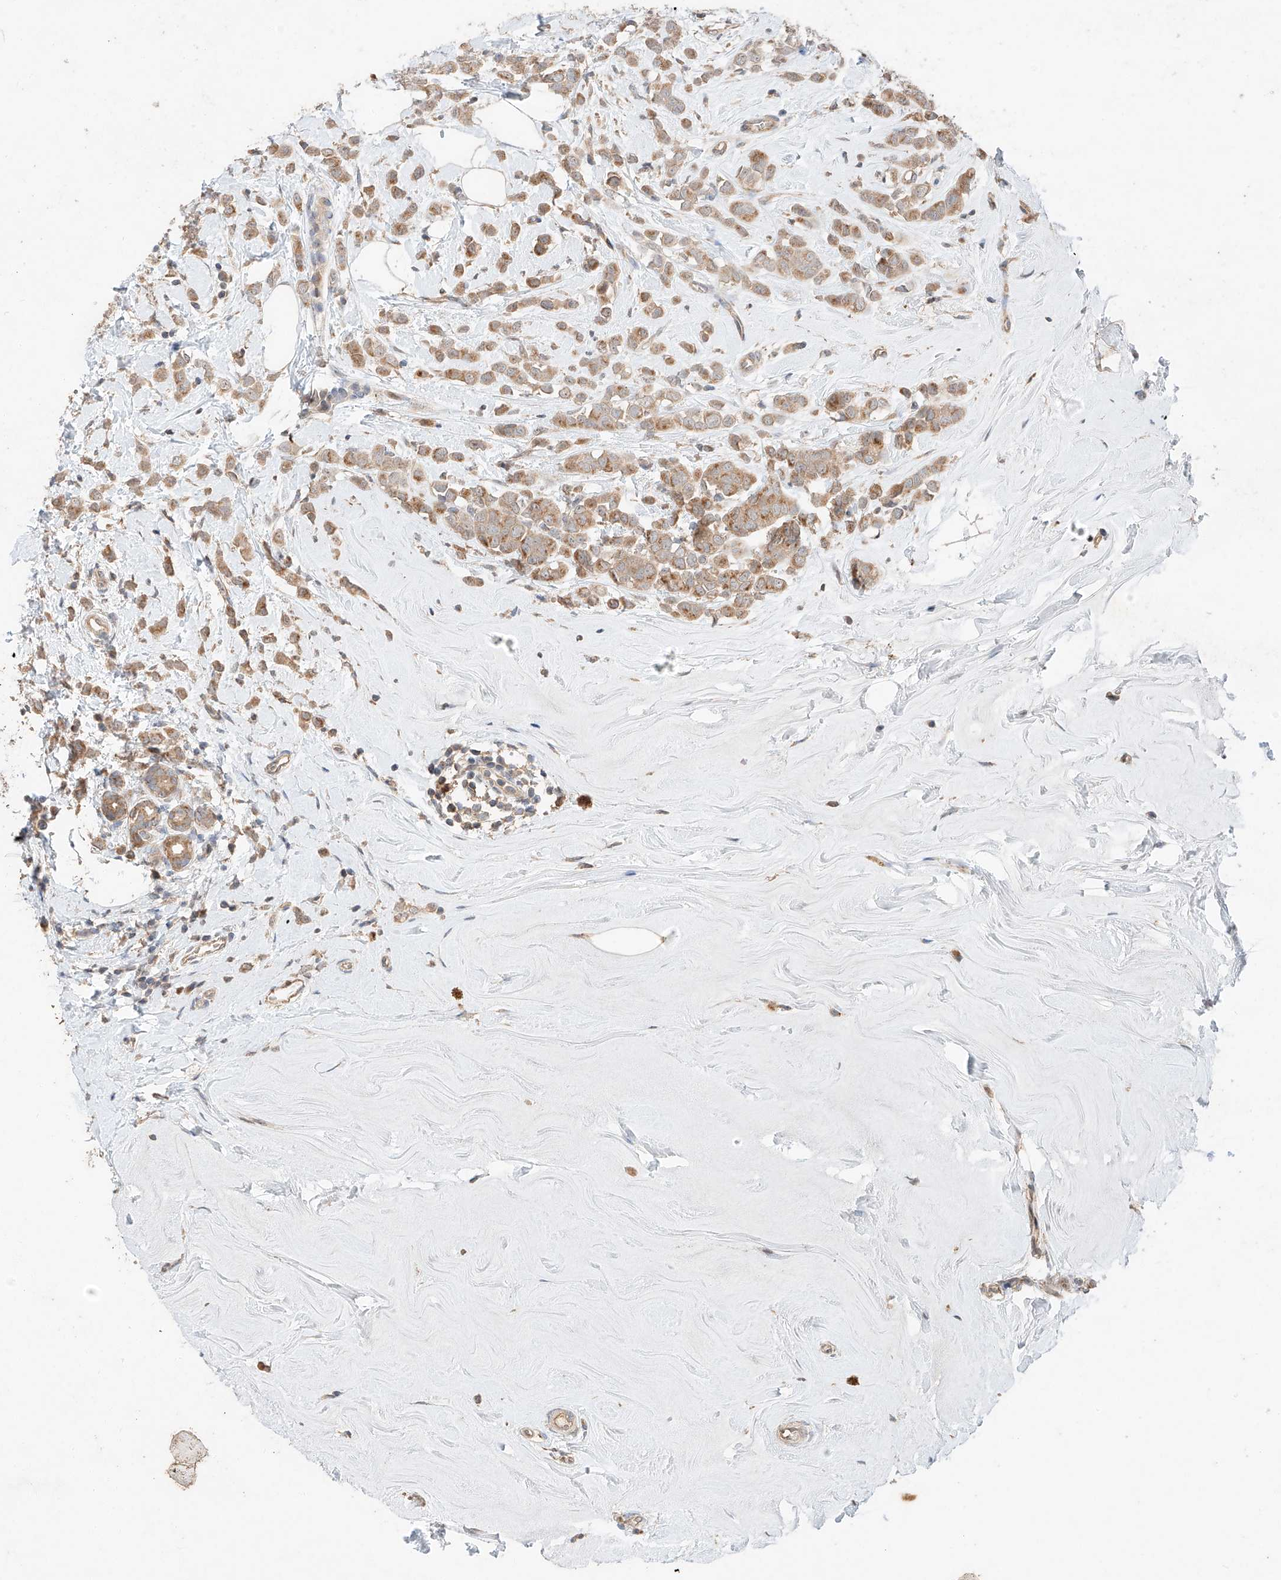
{"staining": {"intensity": "moderate", "quantity": ">75%", "location": "cytoplasmic/membranous"}, "tissue": "breast cancer", "cell_type": "Tumor cells", "image_type": "cancer", "snomed": [{"axis": "morphology", "description": "Lobular carcinoma"}, {"axis": "topography", "description": "Breast"}], "caption": "Immunohistochemistry image of neoplastic tissue: breast lobular carcinoma stained using immunohistochemistry (IHC) exhibits medium levels of moderate protein expression localized specifically in the cytoplasmic/membranous of tumor cells, appearing as a cytoplasmic/membranous brown color.", "gene": "XPNPEP1", "patient": {"sex": "female", "age": 47}}